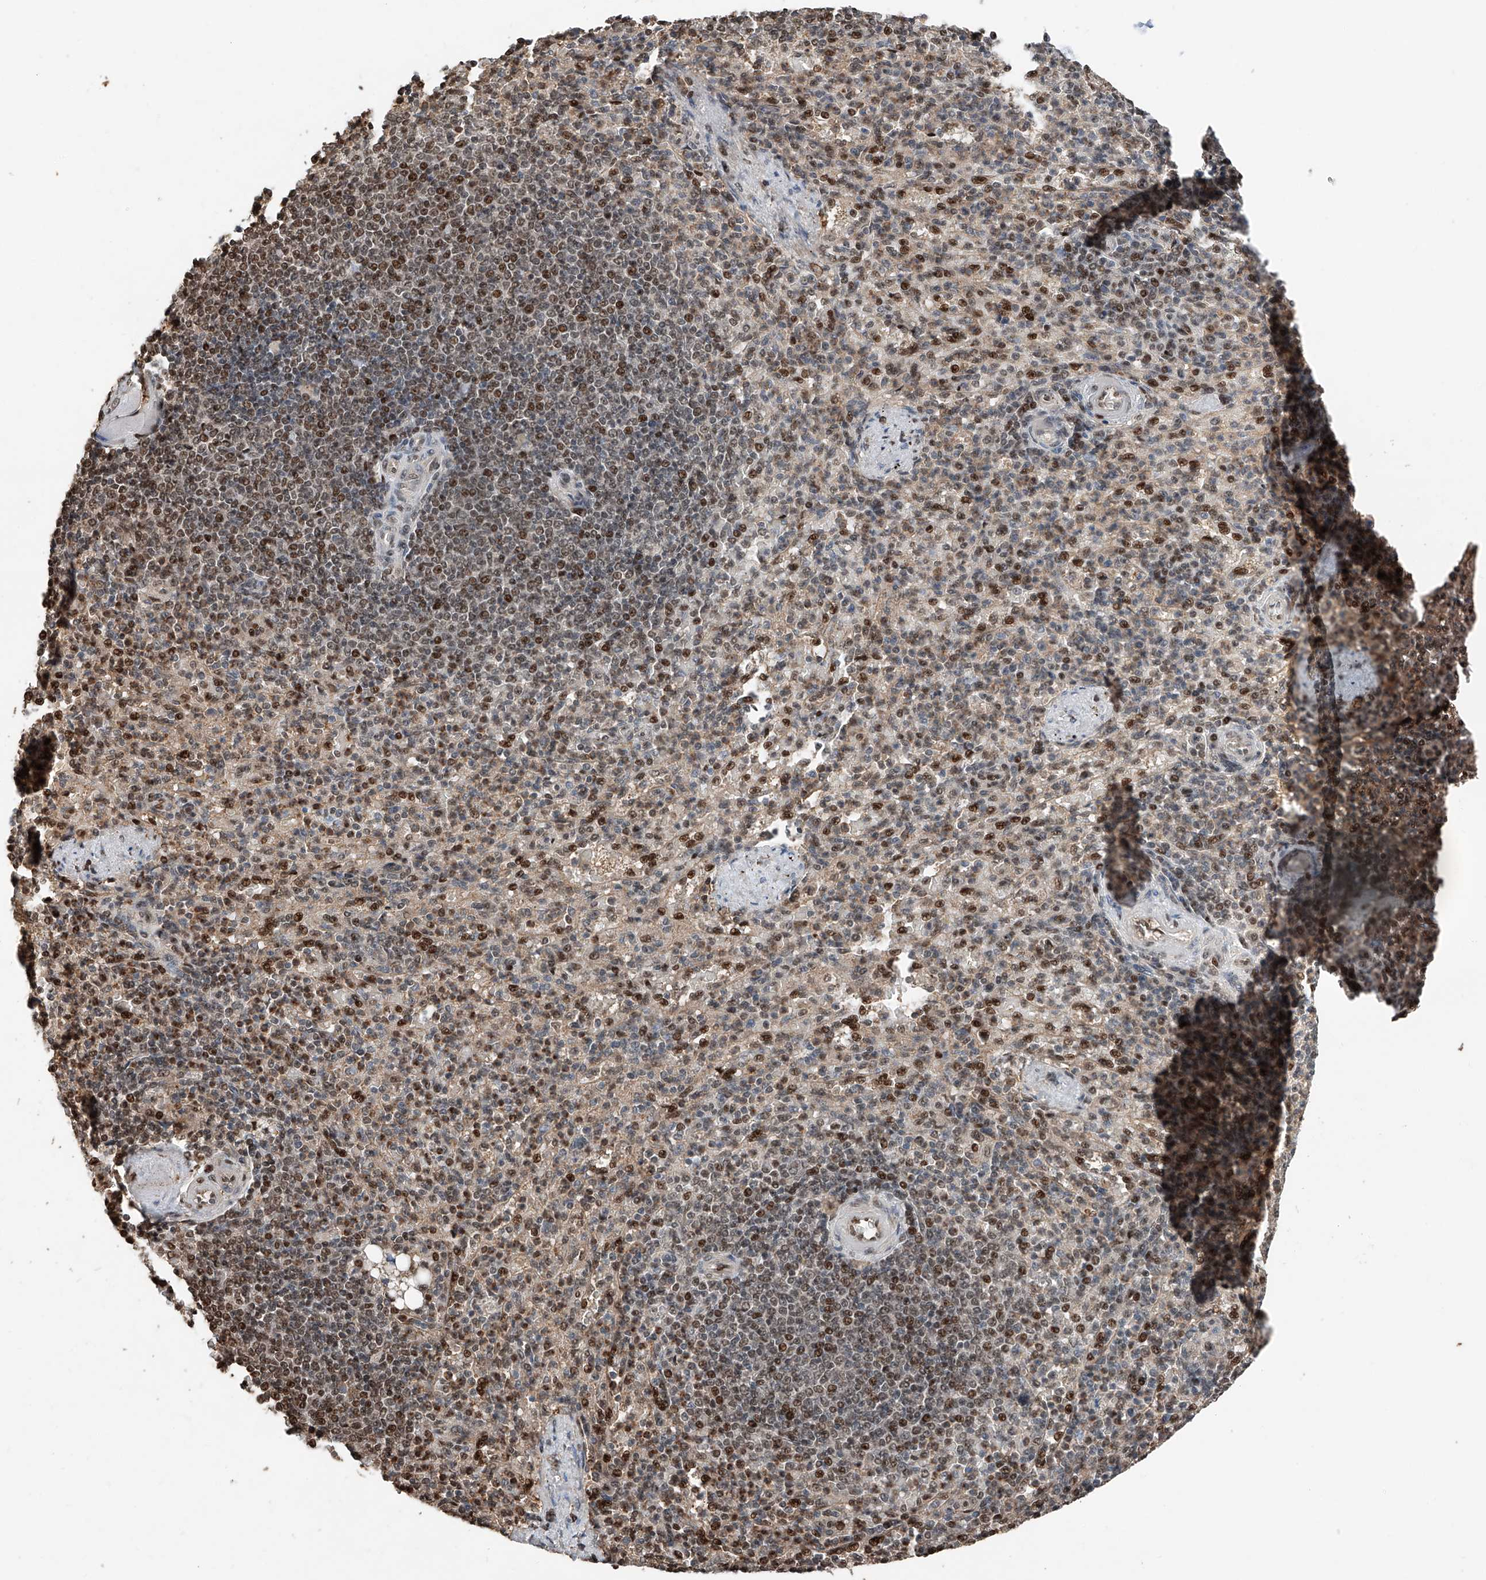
{"staining": {"intensity": "moderate", "quantity": "25%-75%", "location": "nuclear"}, "tissue": "spleen", "cell_type": "Cells in red pulp", "image_type": "normal", "snomed": [{"axis": "morphology", "description": "Normal tissue, NOS"}, {"axis": "topography", "description": "Spleen"}], "caption": "Spleen stained with a brown dye exhibits moderate nuclear positive expression in approximately 25%-75% of cells in red pulp.", "gene": "RMND1", "patient": {"sex": "female", "age": 74}}